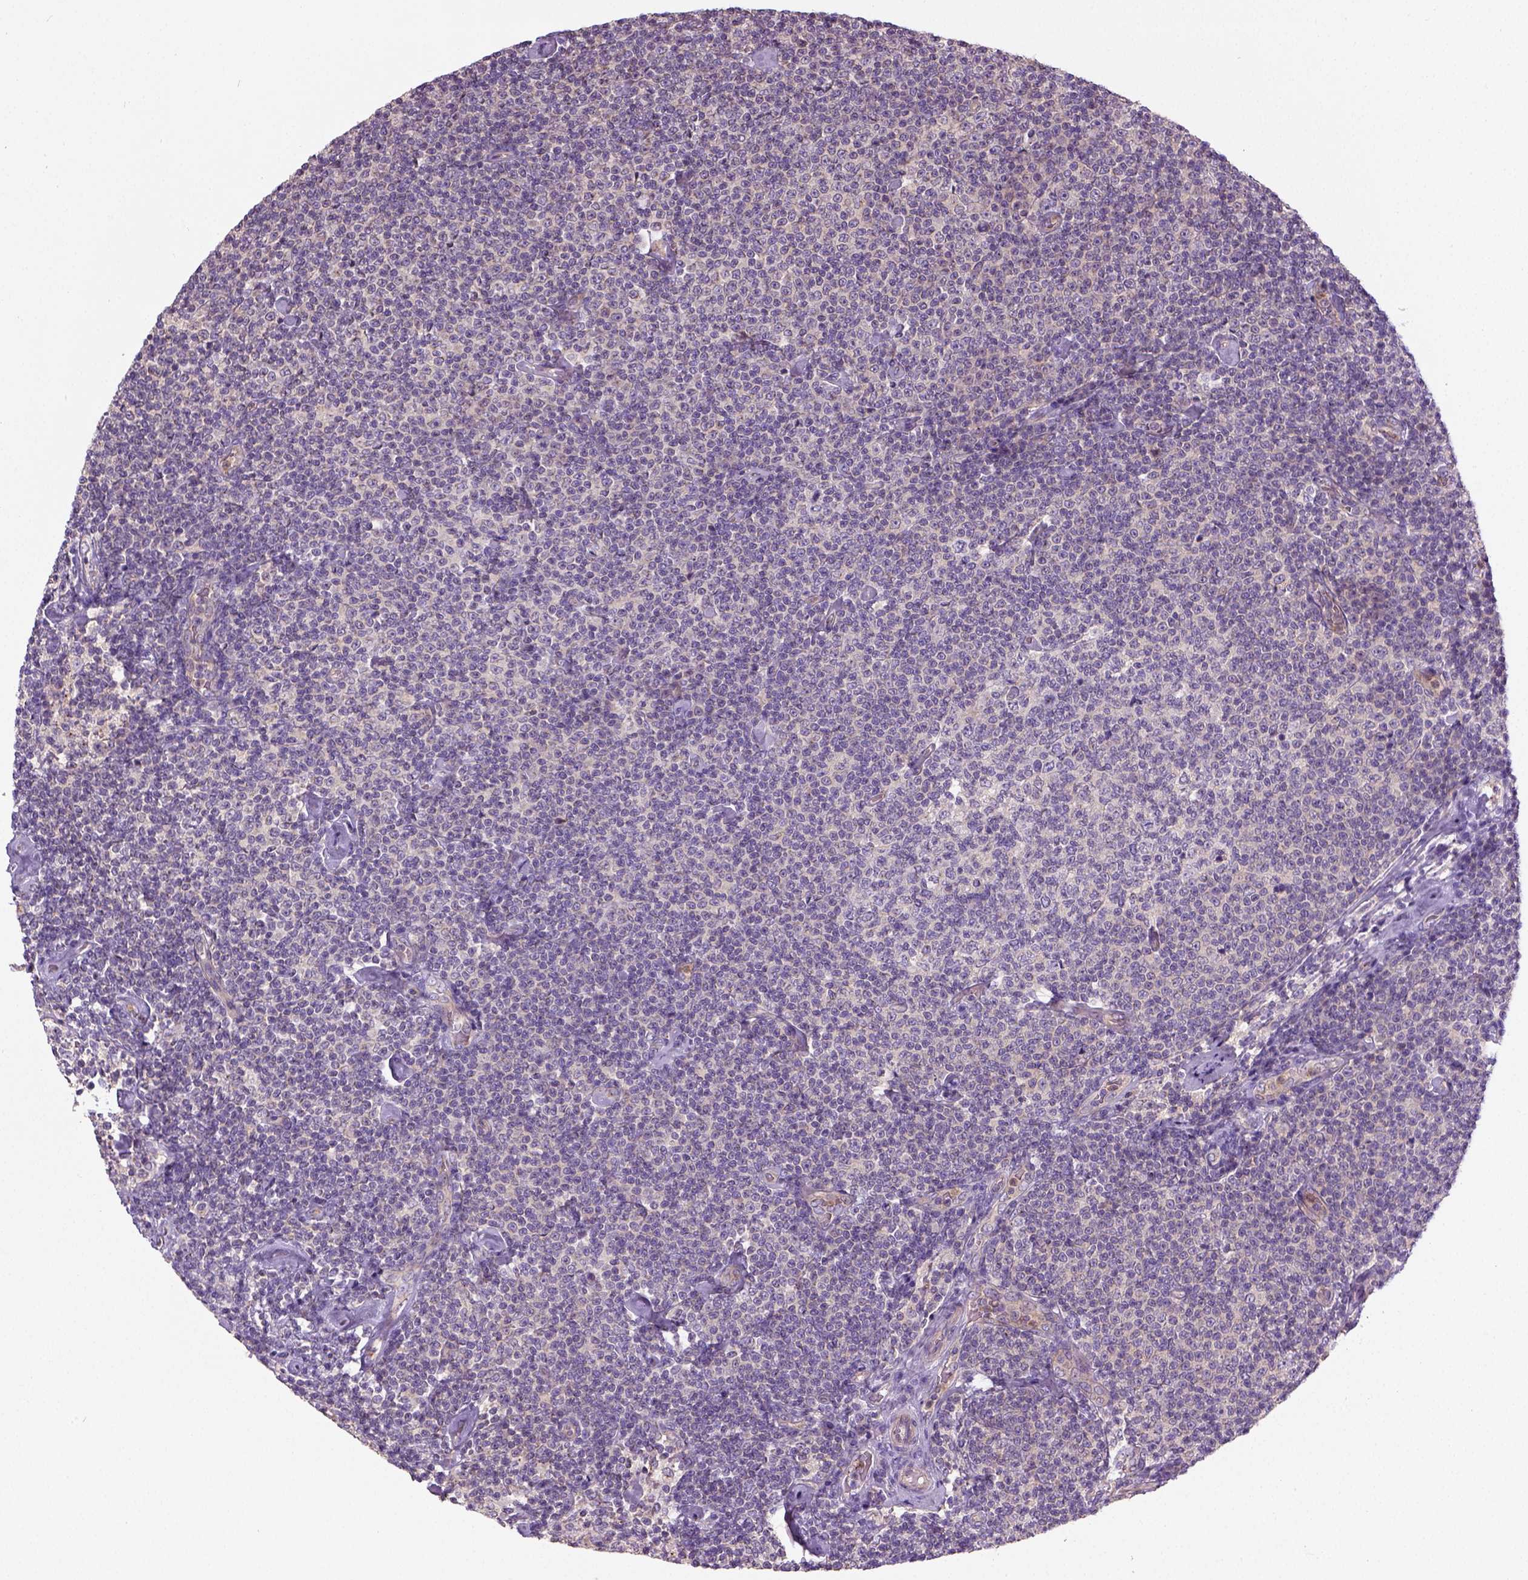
{"staining": {"intensity": "weak", "quantity": "25%-75%", "location": "cytoplasmic/membranous"}, "tissue": "lymphoma", "cell_type": "Tumor cells", "image_type": "cancer", "snomed": [{"axis": "morphology", "description": "Malignant lymphoma, non-Hodgkin's type, Low grade"}, {"axis": "topography", "description": "Lymph node"}], "caption": "Malignant lymphoma, non-Hodgkin's type (low-grade) tissue exhibits weak cytoplasmic/membranous expression in about 25%-75% of tumor cells, visualized by immunohistochemistry.", "gene": "CRACR2A", "patient": {"sex": "male", "age": 81}}